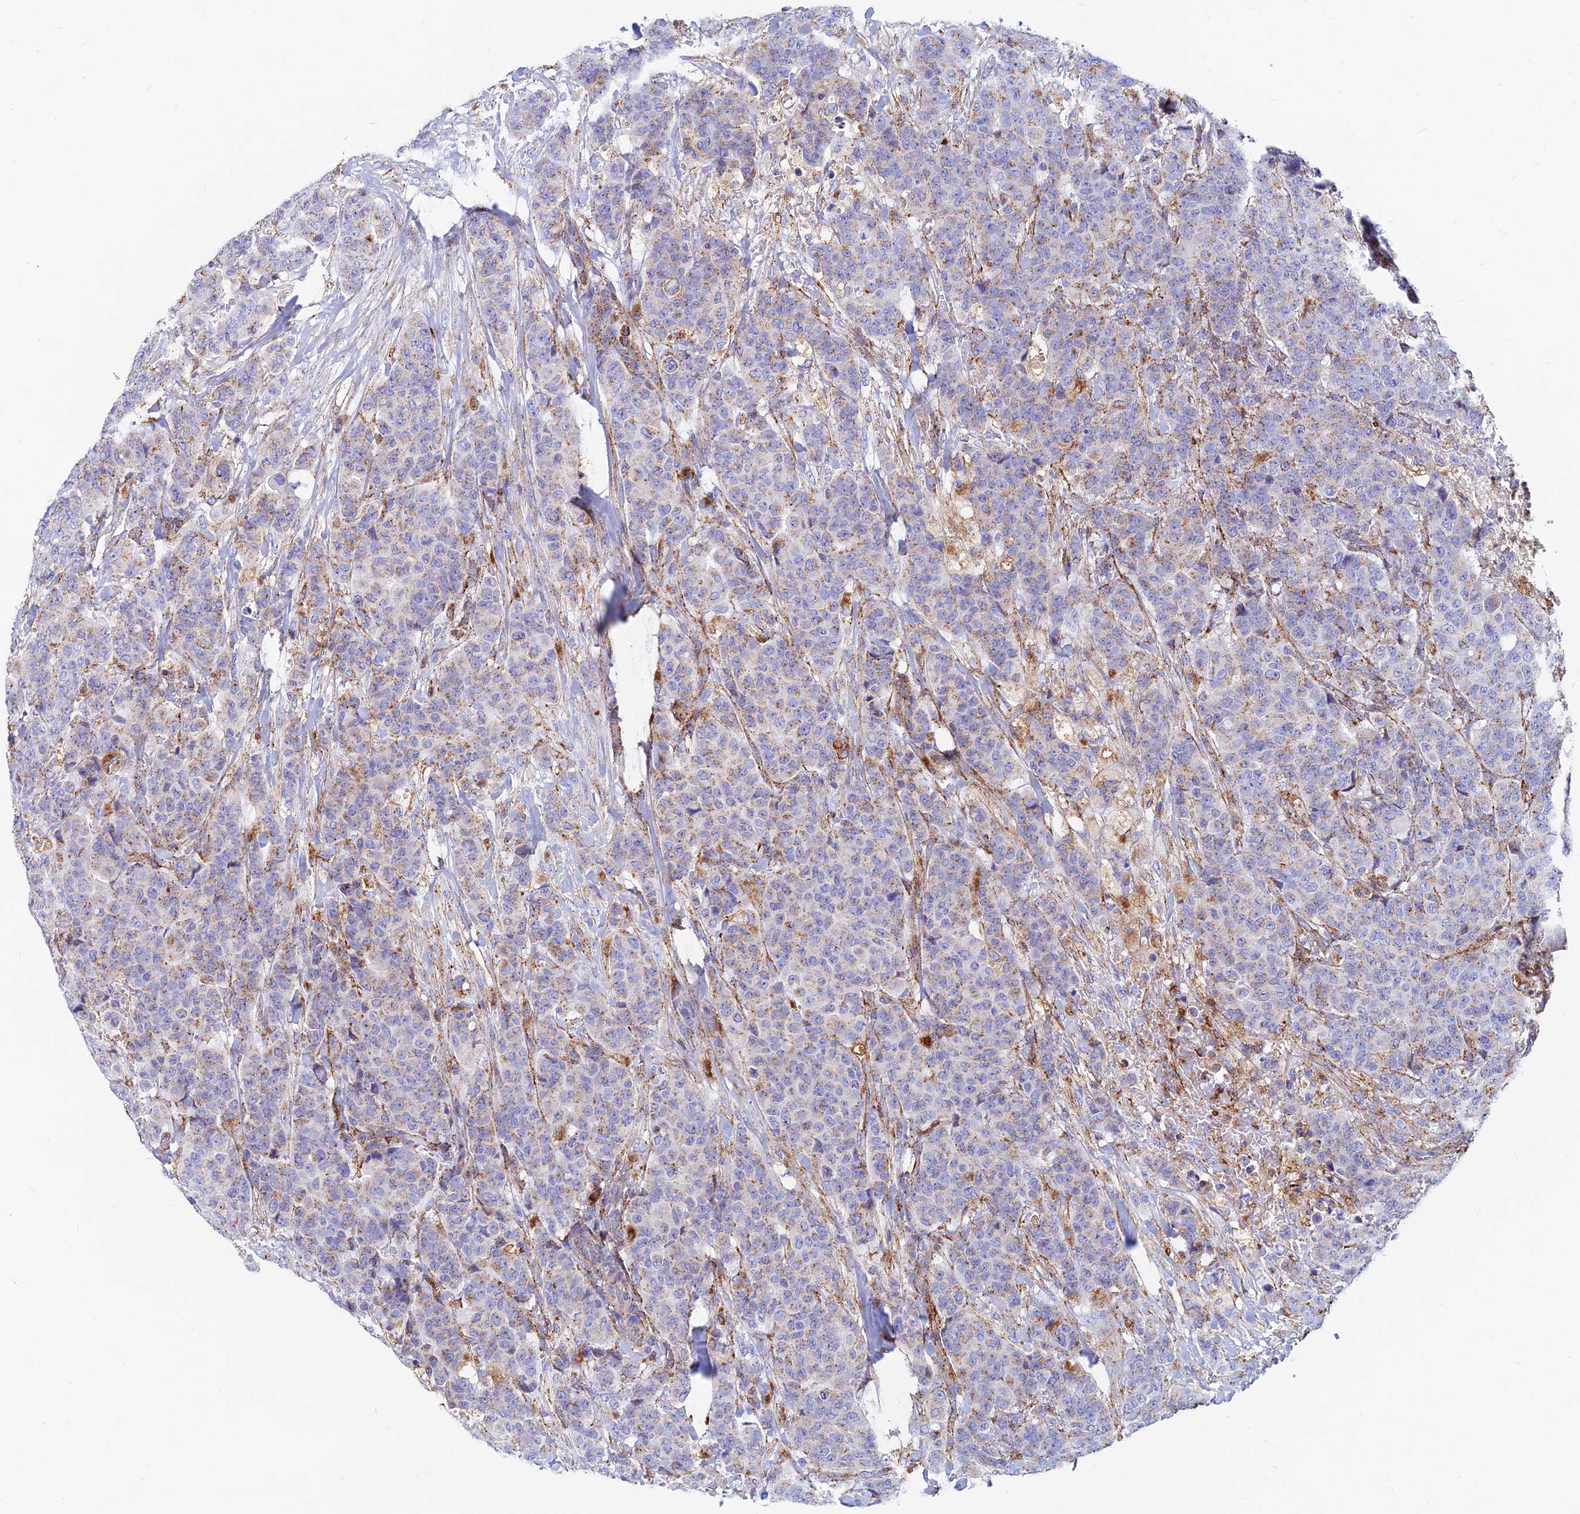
{"staining": {"intensity": "weak", "quantity": "25%-75%", "location": "cytoplasmic/membranous"}, "tissue": "breast cancer", "cell_type": "Tumor cells", "image_type": "cancer", "snomed": [{"axis": "morphology", "description": "Duct carcinoma"}, {"axis": "topography", "description": "Breast"}], "caption": "IHC photomicrograph of breast cancer (intraductal carcinoma) stained for a protein (brown), which demonstrates low levels of weak cytoplasmic/membranous staining in approximately 25%-75% of tumor cells.", "gene": "SPNS1", "patient": {"sex": "female", "age": 40}}